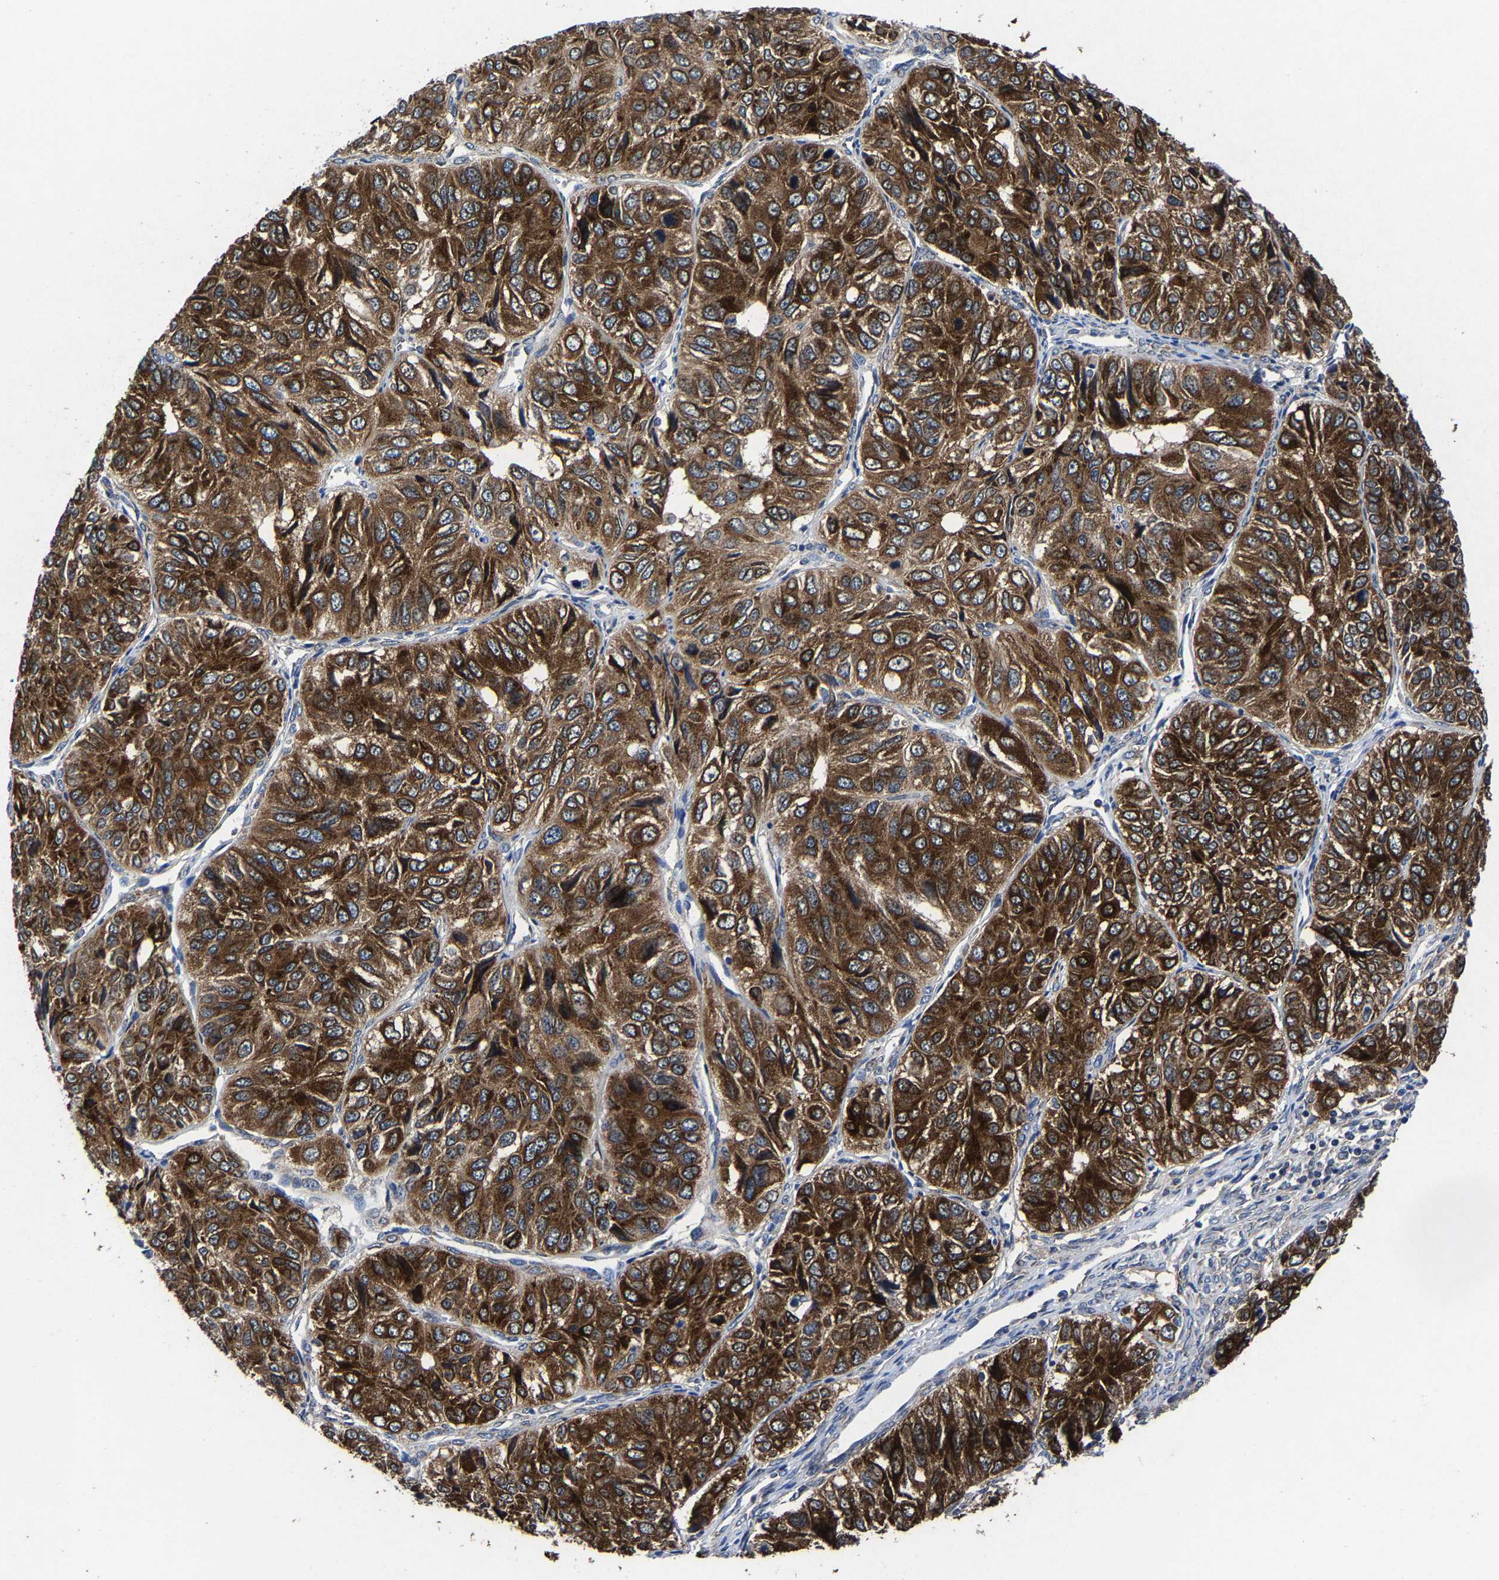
{"staining": {"intensity": "strong", "quantity": ">75%", "location": "cytoplasmic/membranous"}, "tissue": "ovarian cancer", "cell_type": "Tumor cells", "image_type": "cancer", "snomed": [{"axis": "morphology", "description": "Carcinoma, endometroid"}, {"axis": "topography", "description": "Ovary"}], "caption": "Ovarian endometroid carcinoma tissue demonstrates strong cytoplasmic/membranous staining in approximately >75% of tumor cells, visualized by immunohistochemistry.", "gene": "EBAG9", "patient": {"sex": "female", "age": 51}}